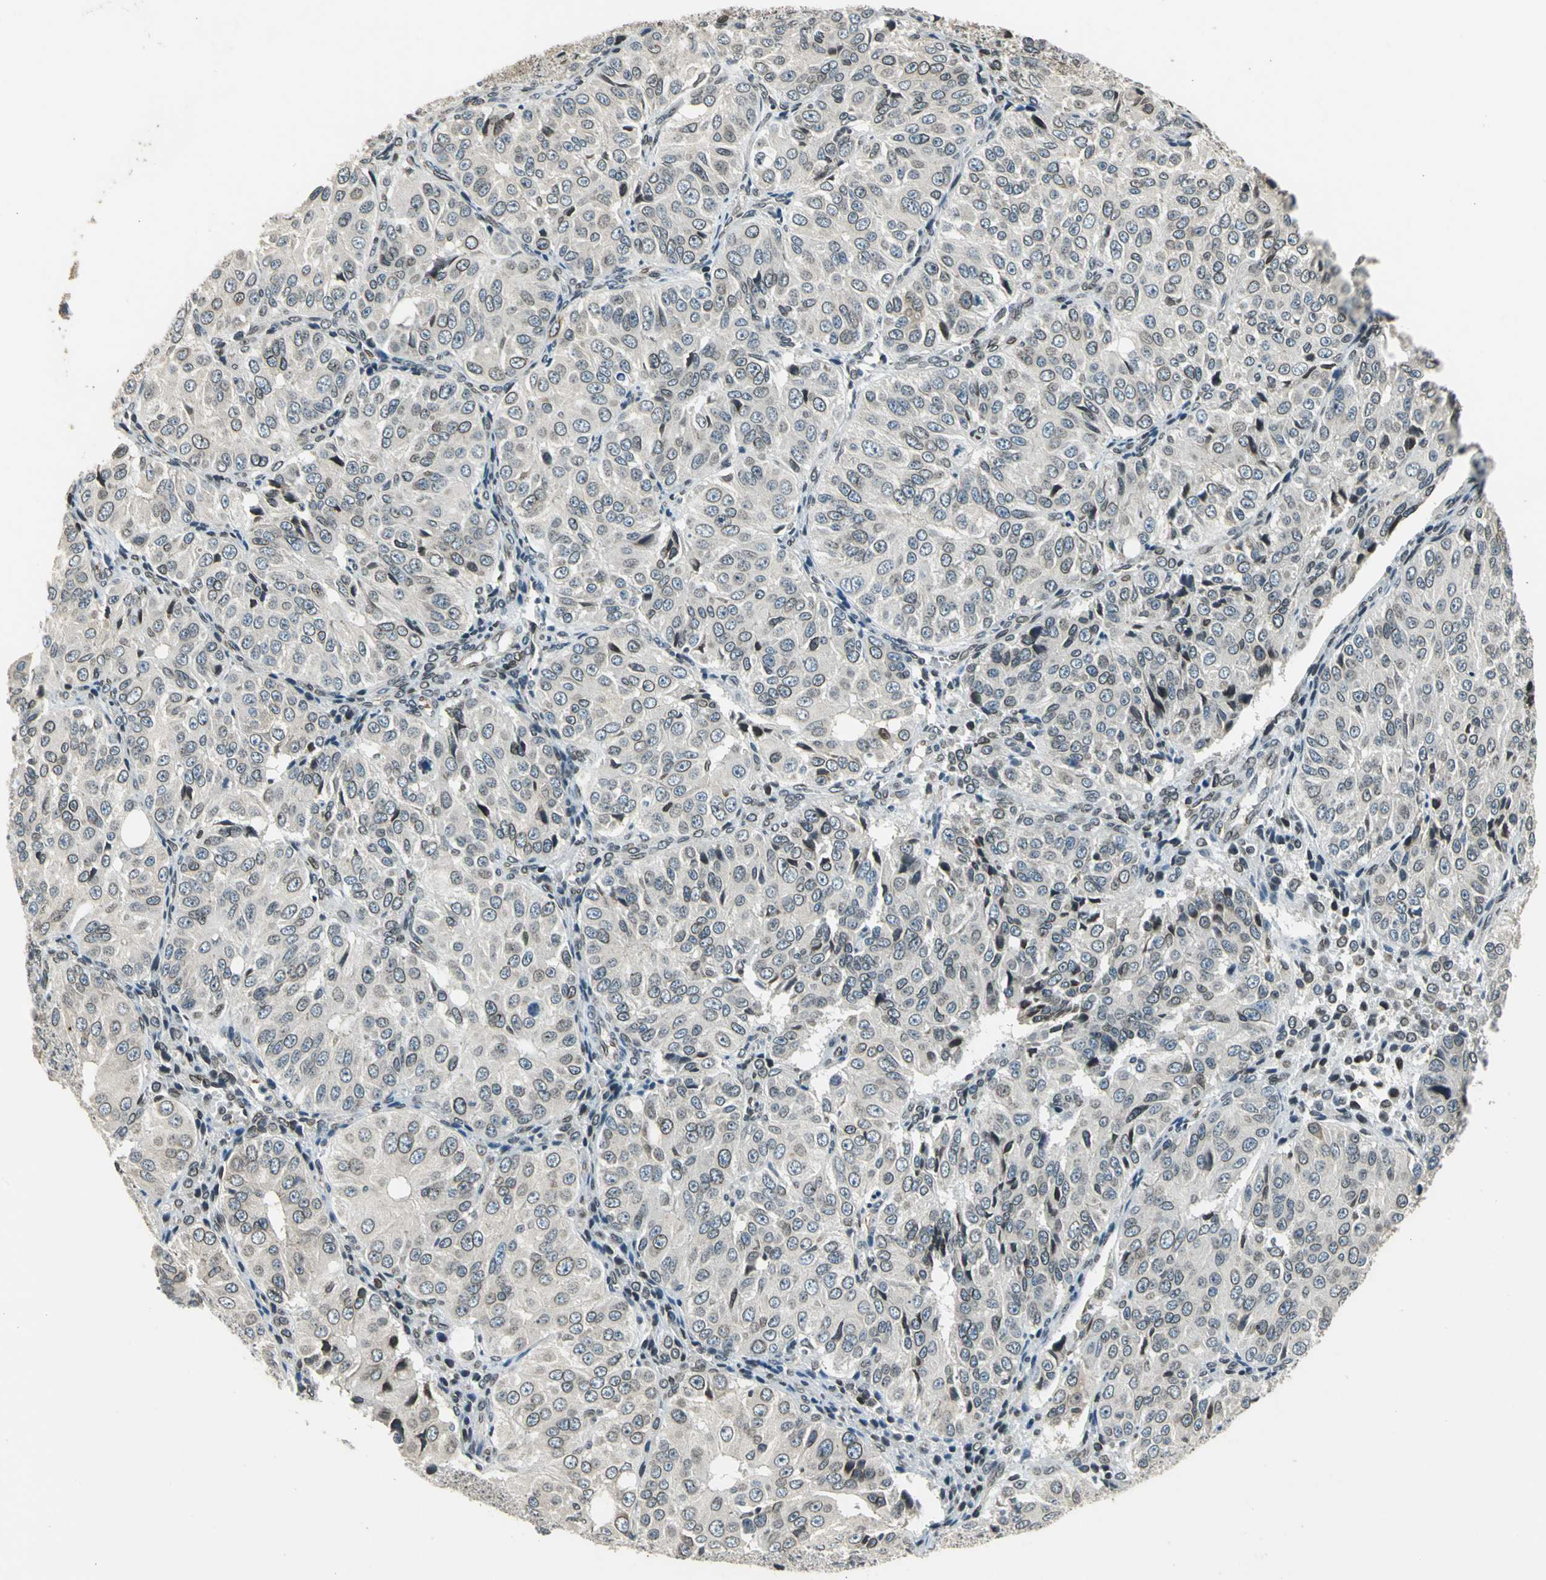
{"staining": {"intensity": "moderate", "quantity": "<25%", "location": "cytoplasmic/membranous,nuclear"}, "tissue": "ovarian cancer", "cell_type": "Tumor cells", "image_type": "cancer", "snomed": [{"axis": "morphology", "description": "Carcinoma, endometroid"}, {"axis": "topography", "description": "Ovary"}], "caption": "Brown immunohistochemical staining in ovarian cancer exhibits moderate cytoplasmic/membranous and nuclear expression in approximately <25% of tumor cells.", "gene": "BRIP1", "patient": {"sex": "female", "age": 51}}